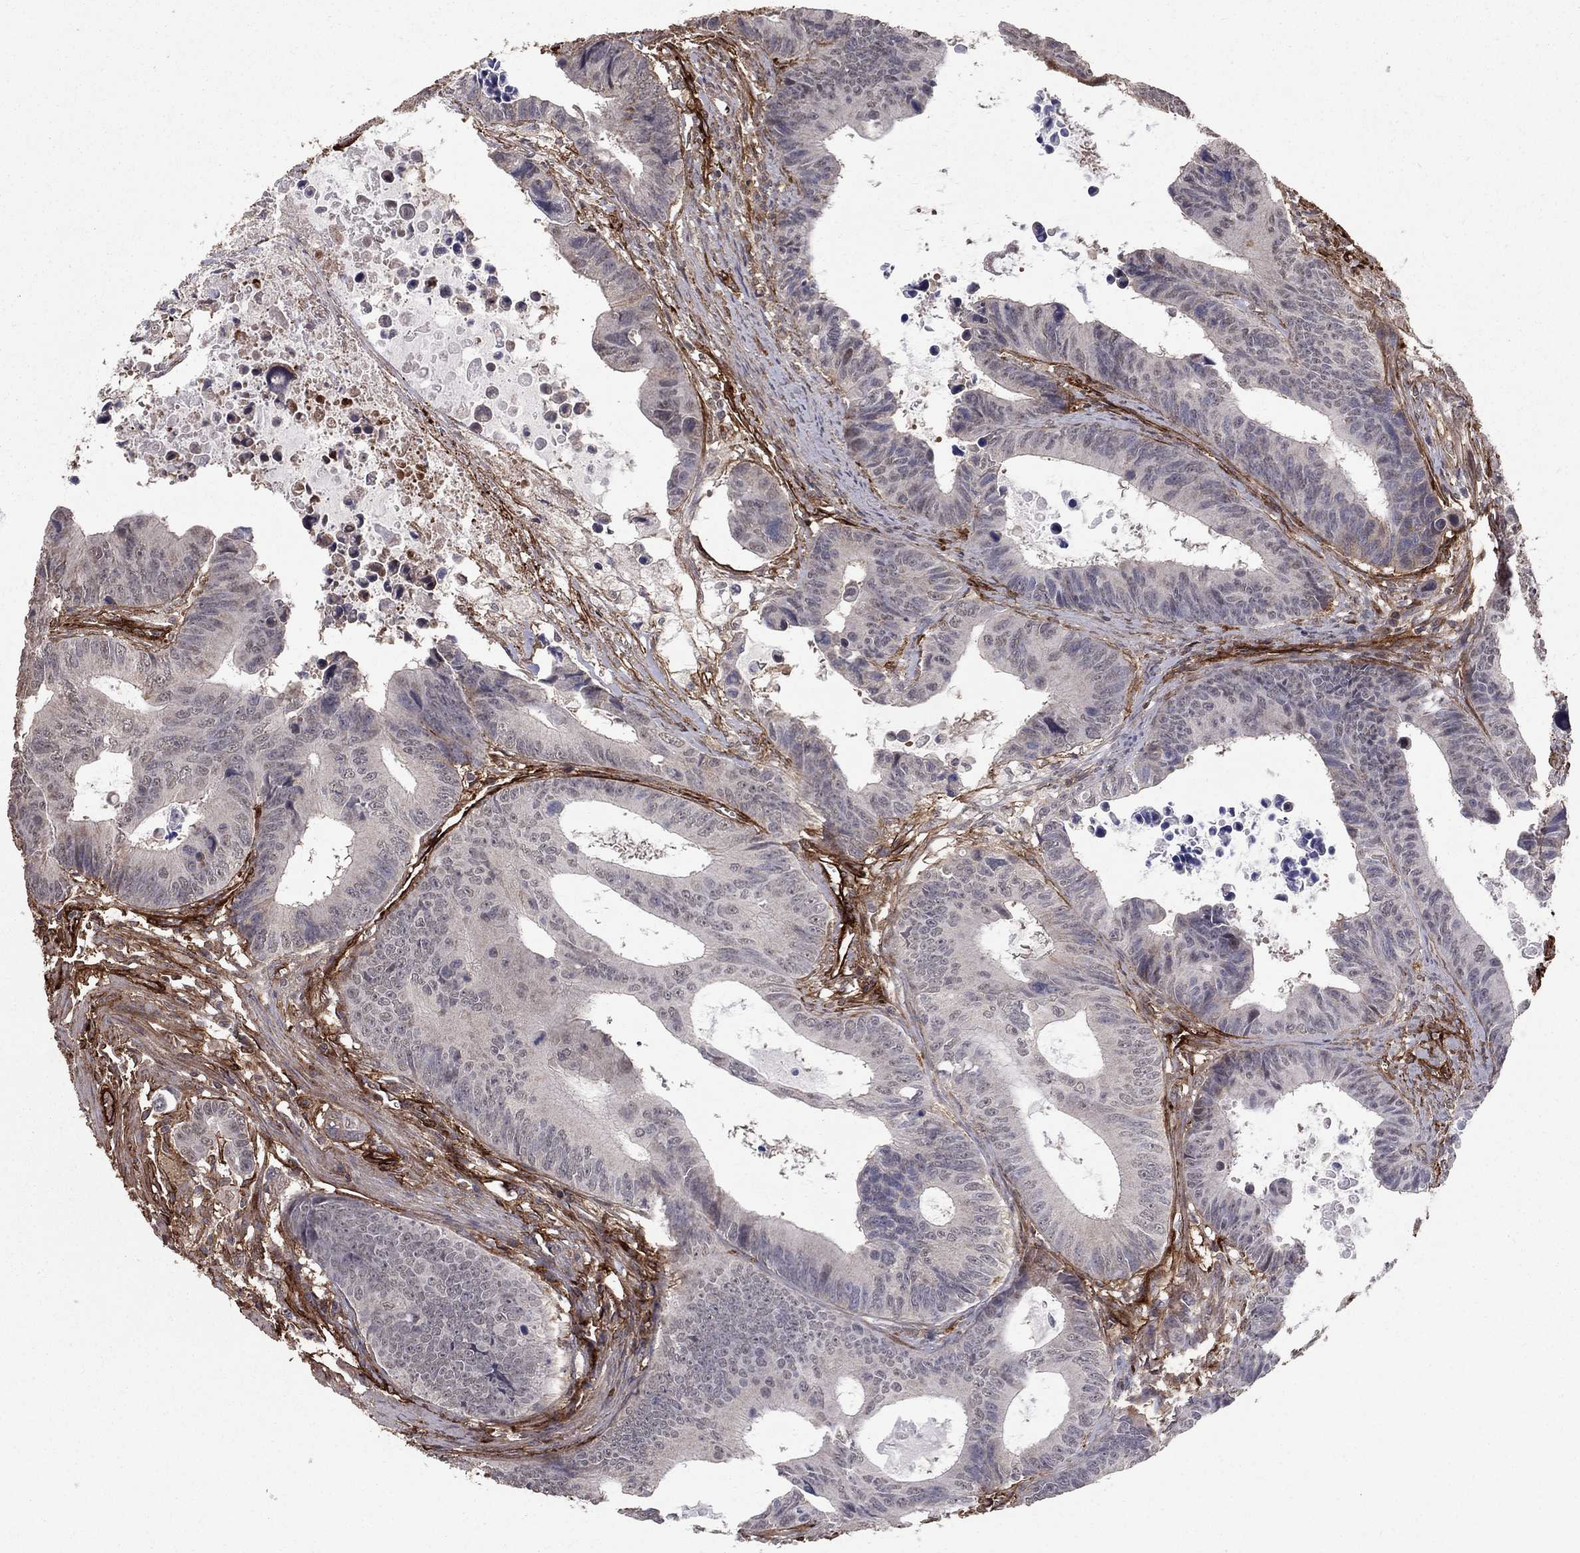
{"staining": {"intensity": "negative", "quantity": "none", "location": "none"}, "tissue": "colorectal cancer", "cell_type": "Tumor cells", "image_type": "cancer", "snomed": [{"axis": "morphology", "description": "Adenocarcinoma, NOS"}, {"axis": "topography", "description": "Colon"}], "caption": "Tumor cells show no significant protein staining in adenocarcinoma (colorectal). The staining was performed using DAB (3,3'-diaminobenzidine) to visualize the protein expression in brown, while the nuclei were stained in blue with hematoxylin (Magnification: 20x).", "gene": "COL18A1", "patient": {"sex": "female", "age": 87}}